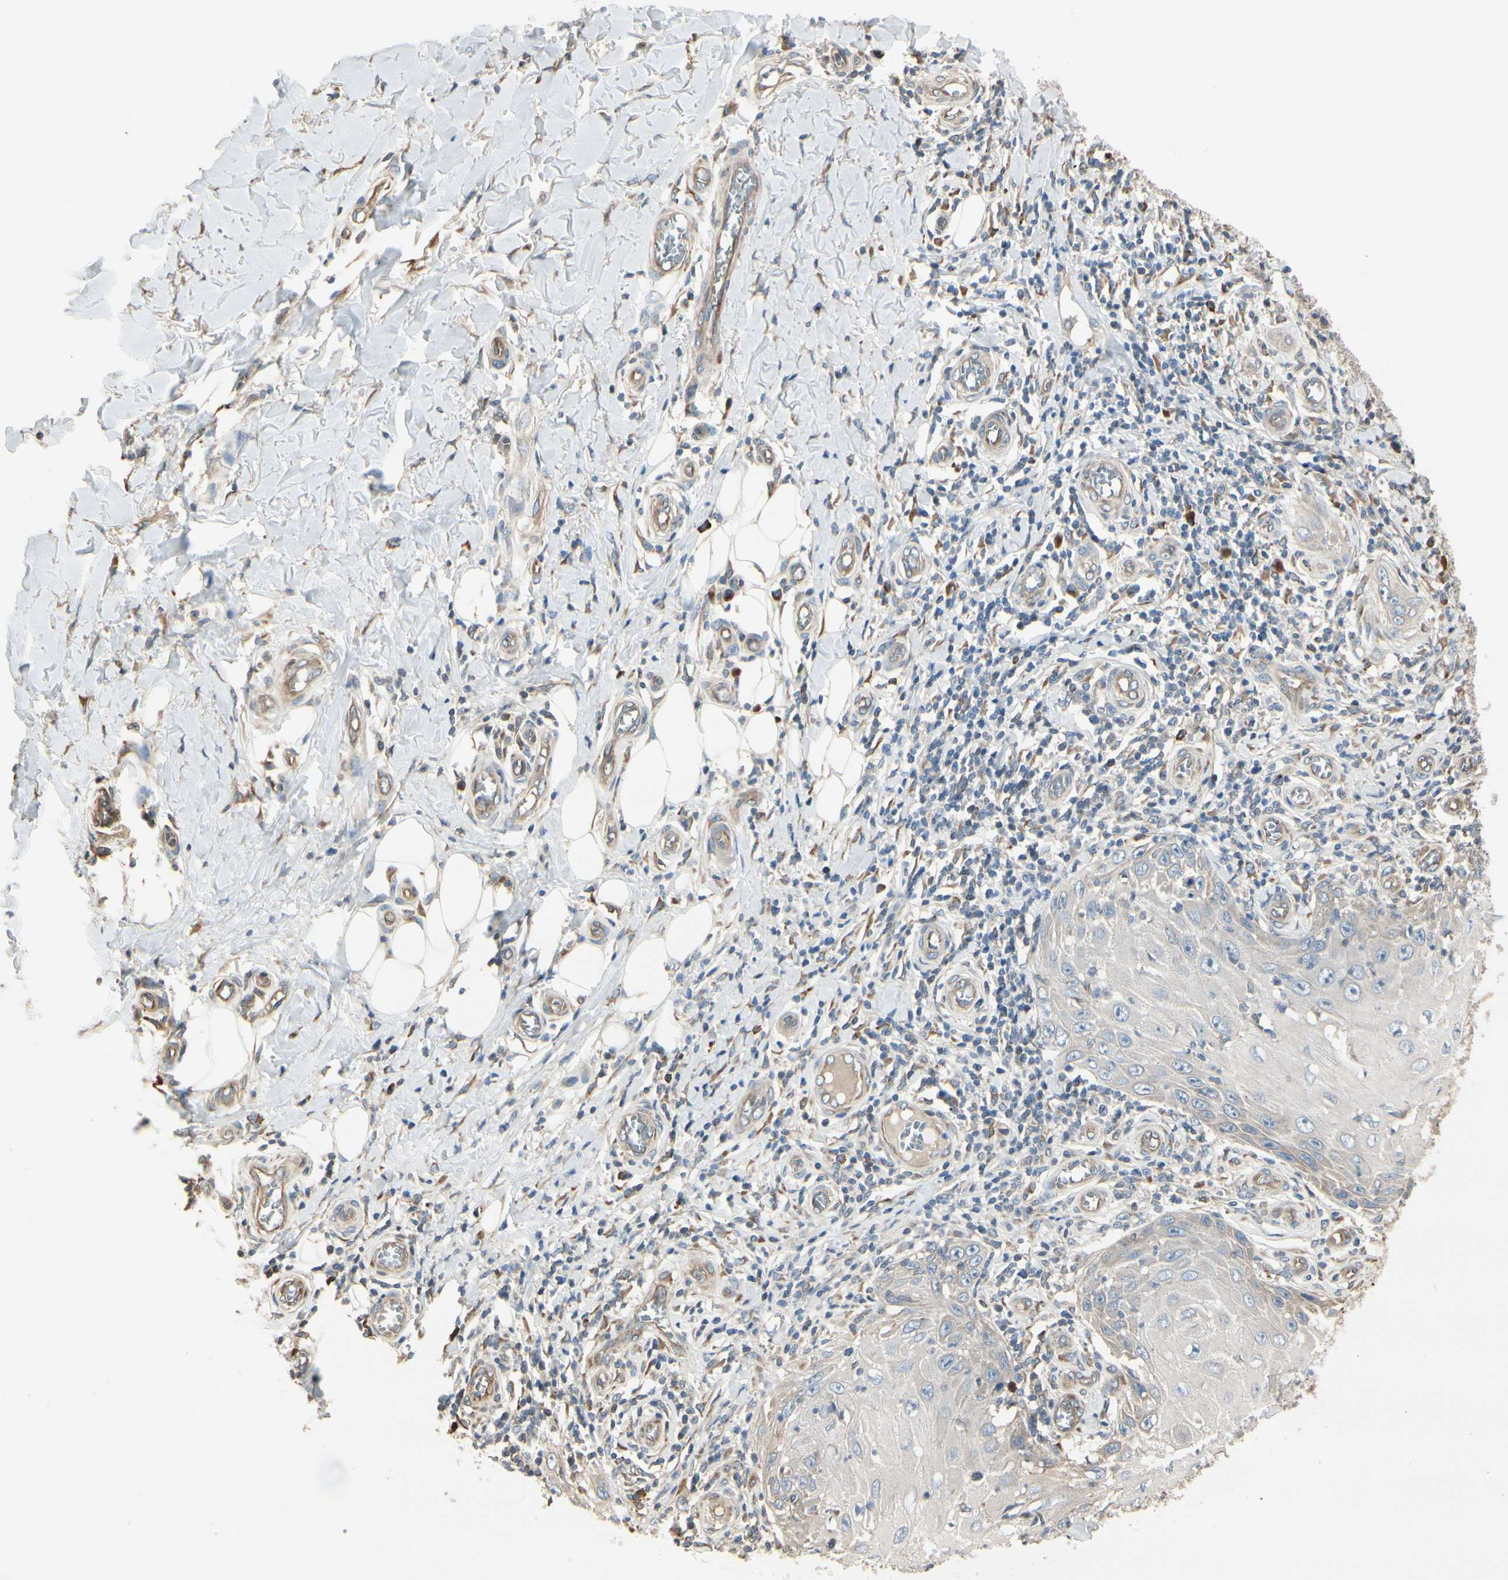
{"staining": {"intensity": "negative", "quantity": "none", "location": "none"}, "tissue": "skin cancer", "cell_type": "Tumor cells", "image_type": "cancer", "snomed": [{"axis": "morphology", "description": "Squamous cell carcinoma, NOS"}, {"axis": "topography", "description": "Skin"}], "caption": "Immunohistochemistry (IHC) image of neoplastic tissue: human squamous cell carcinoma (skin) stained with DAB reveals no significant protein staining in tumor cells.", "gene": "NUCB2", "patient": {"sex": "female", "age": 73}}